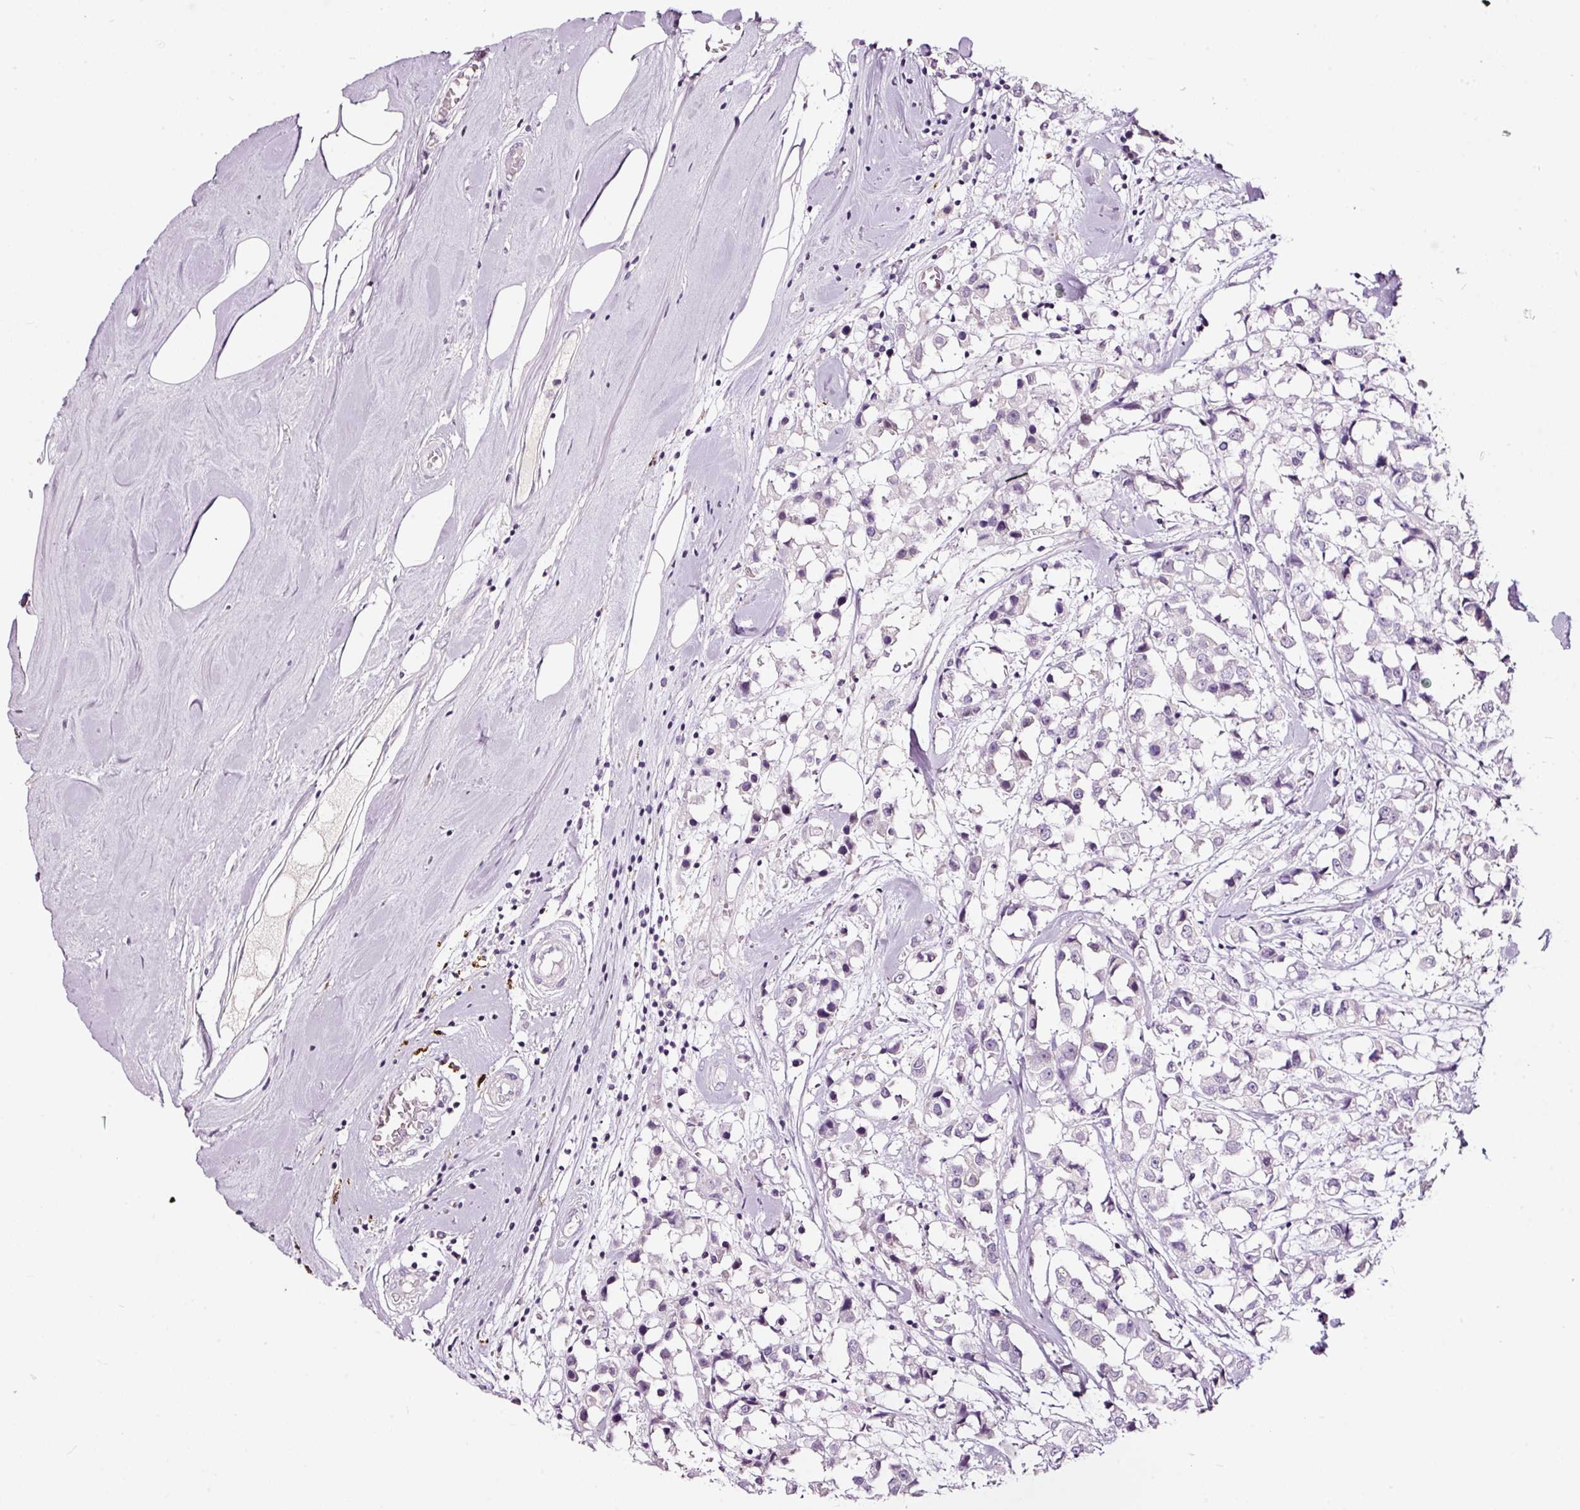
{"staining": {"intensity": "negative", "quantity": "none", "location": "none"}, "tissue": "breast cancer", "cell_type": "Tumor cells", "image_type": "cancer", "snomed": [{"axis": "morphology", "description": "Duct carcinoma"}, {"axis": "topography", "description": "Breast"}], "caption": "There is no significant positivity in tumor cells of breast infiltrating ductal carcinoma.", "gene": "LAMP3", "patient": {"sex": "female", "age": 61}}